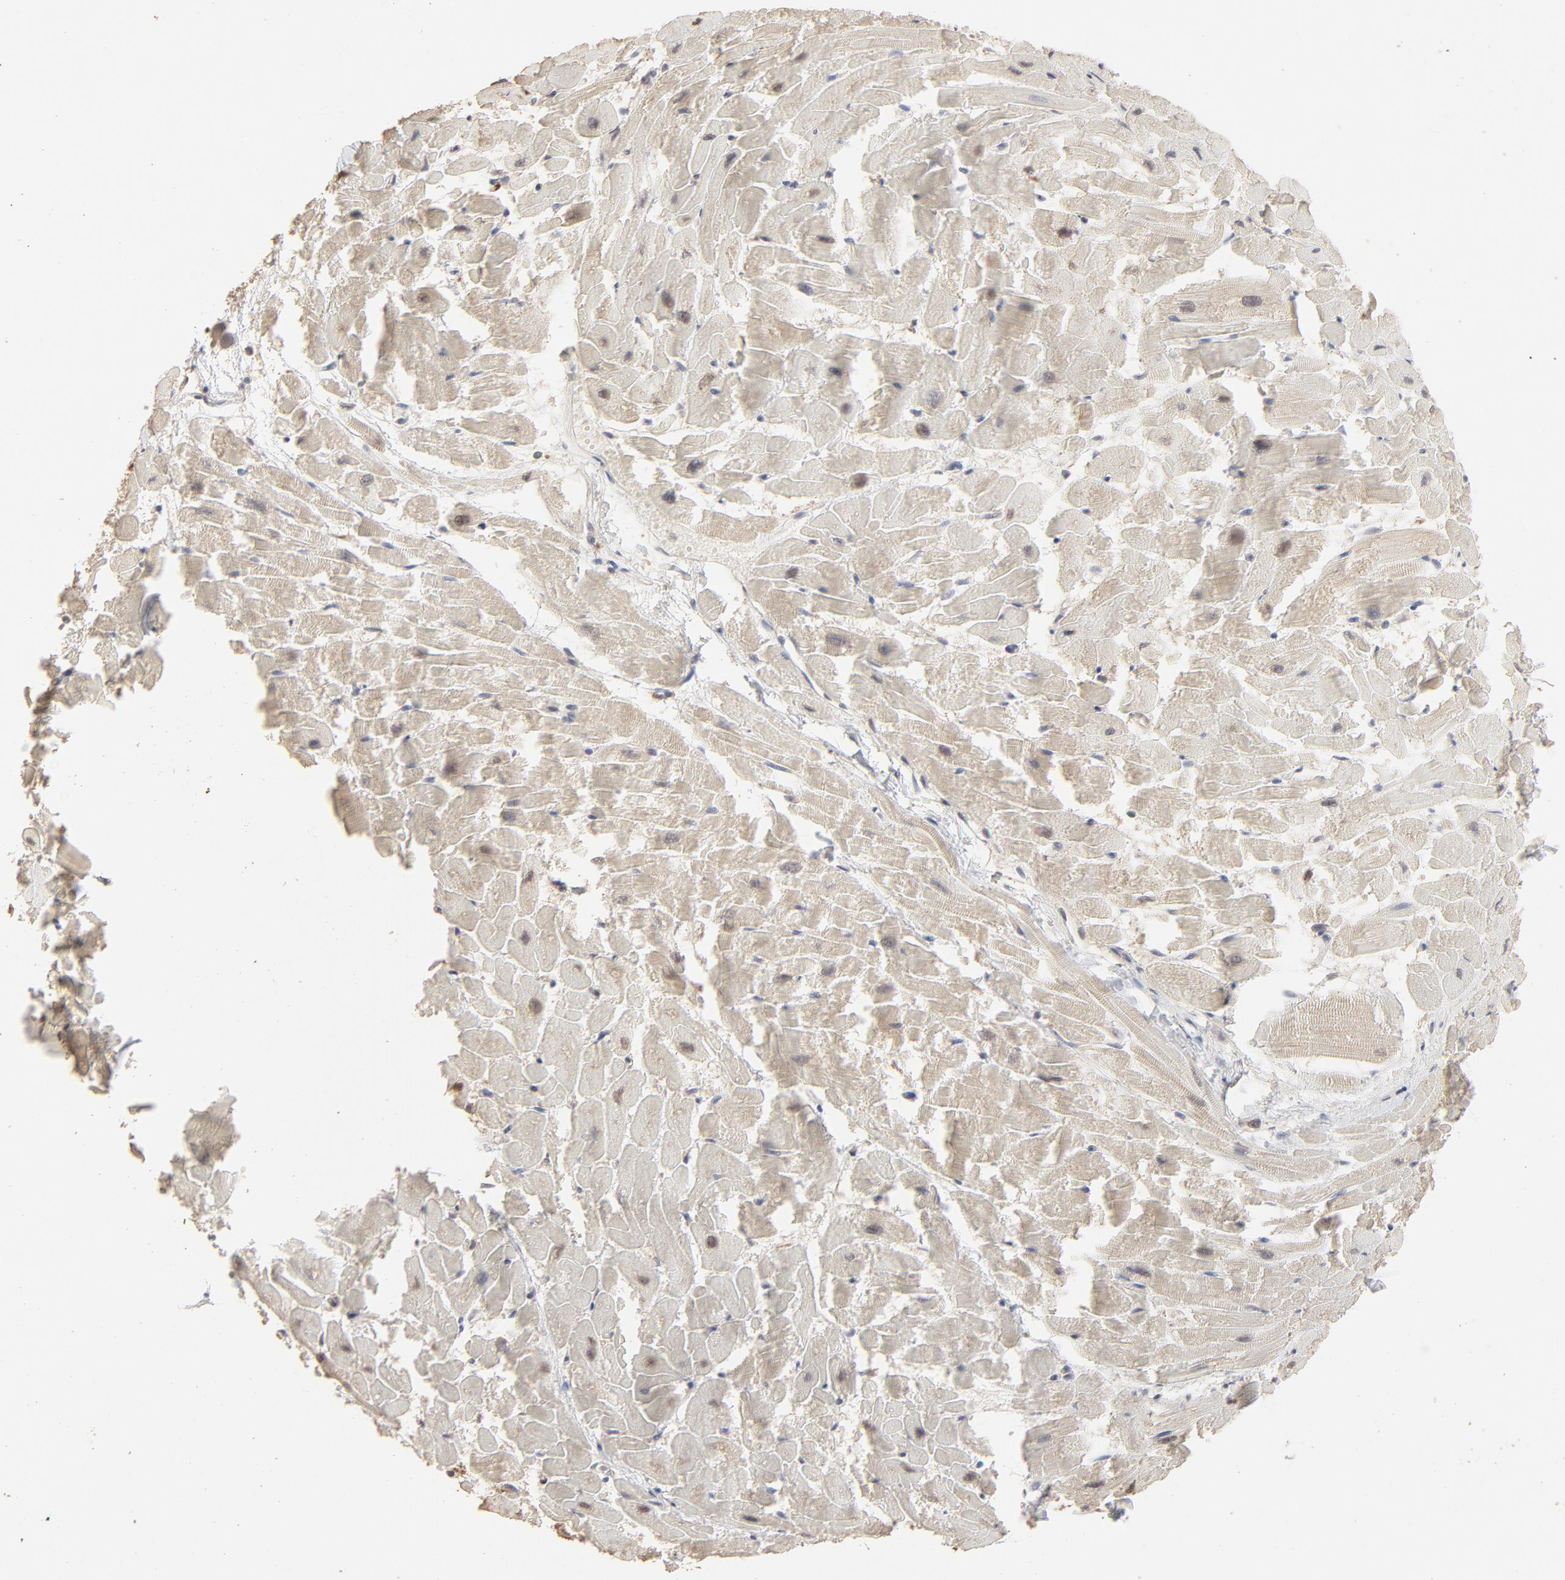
{"staining": {"intensity": "weak", "quantity": ">75%", "location": "cytoplasmic/membranous"}, "tissue": "heart muscle", "cell_type": "Cardiomyocytes", "image_type": "normal", "snomed": [{"axis": "morphology", "description": "Normal tissue, NOS"}, {"axis": "topography", "description": "Heart"}], "caption": "A brown stain labels weak cytoplasmic/membranous staining of a protein in cardiomyocytes of benign human heart muscle. The protein is shown in brown color, while the nuclei are stained blue.", "gene": "PPP2CA", "patient": {"sex": "female", "age": 19}}